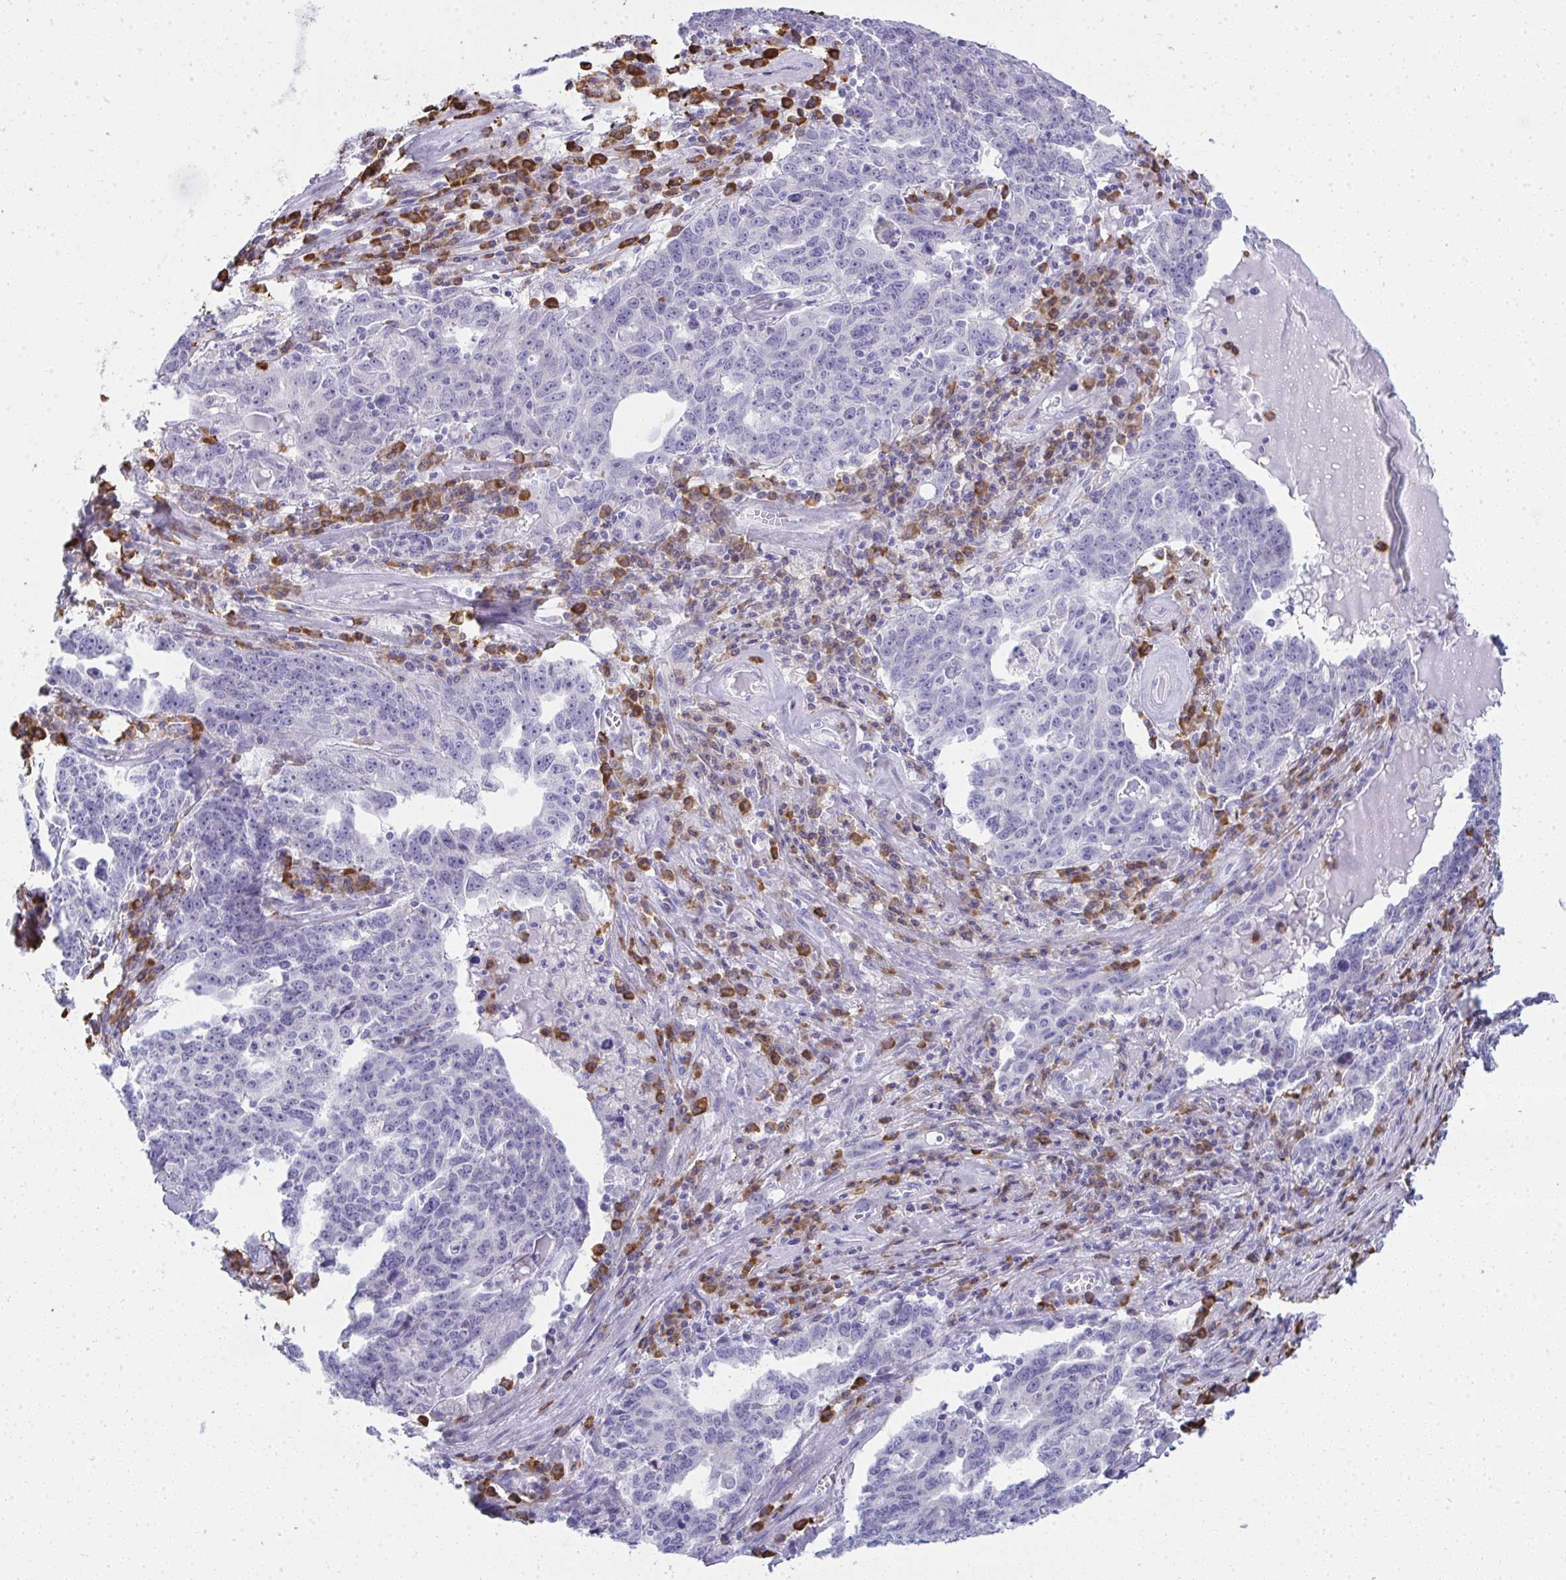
{"staining": {"intensity": "negative", "quantity": "none", "location": "none"}, "tissue": "ovarian cancer", "cell_type": "Tumor cells", "image_type": "cancer", "snomed": [{"axis": "morphology", "description": "Carcinoma, endometroid"}, {"axis": "topography", "description": "Ovary"}], "caption": "This is an immunohistochemistry micrograph of human ovarian cancer. There is no positivity in tumor cells.", "gene": "PUS7L", "patient": {"sex": "female", "age": 62}}